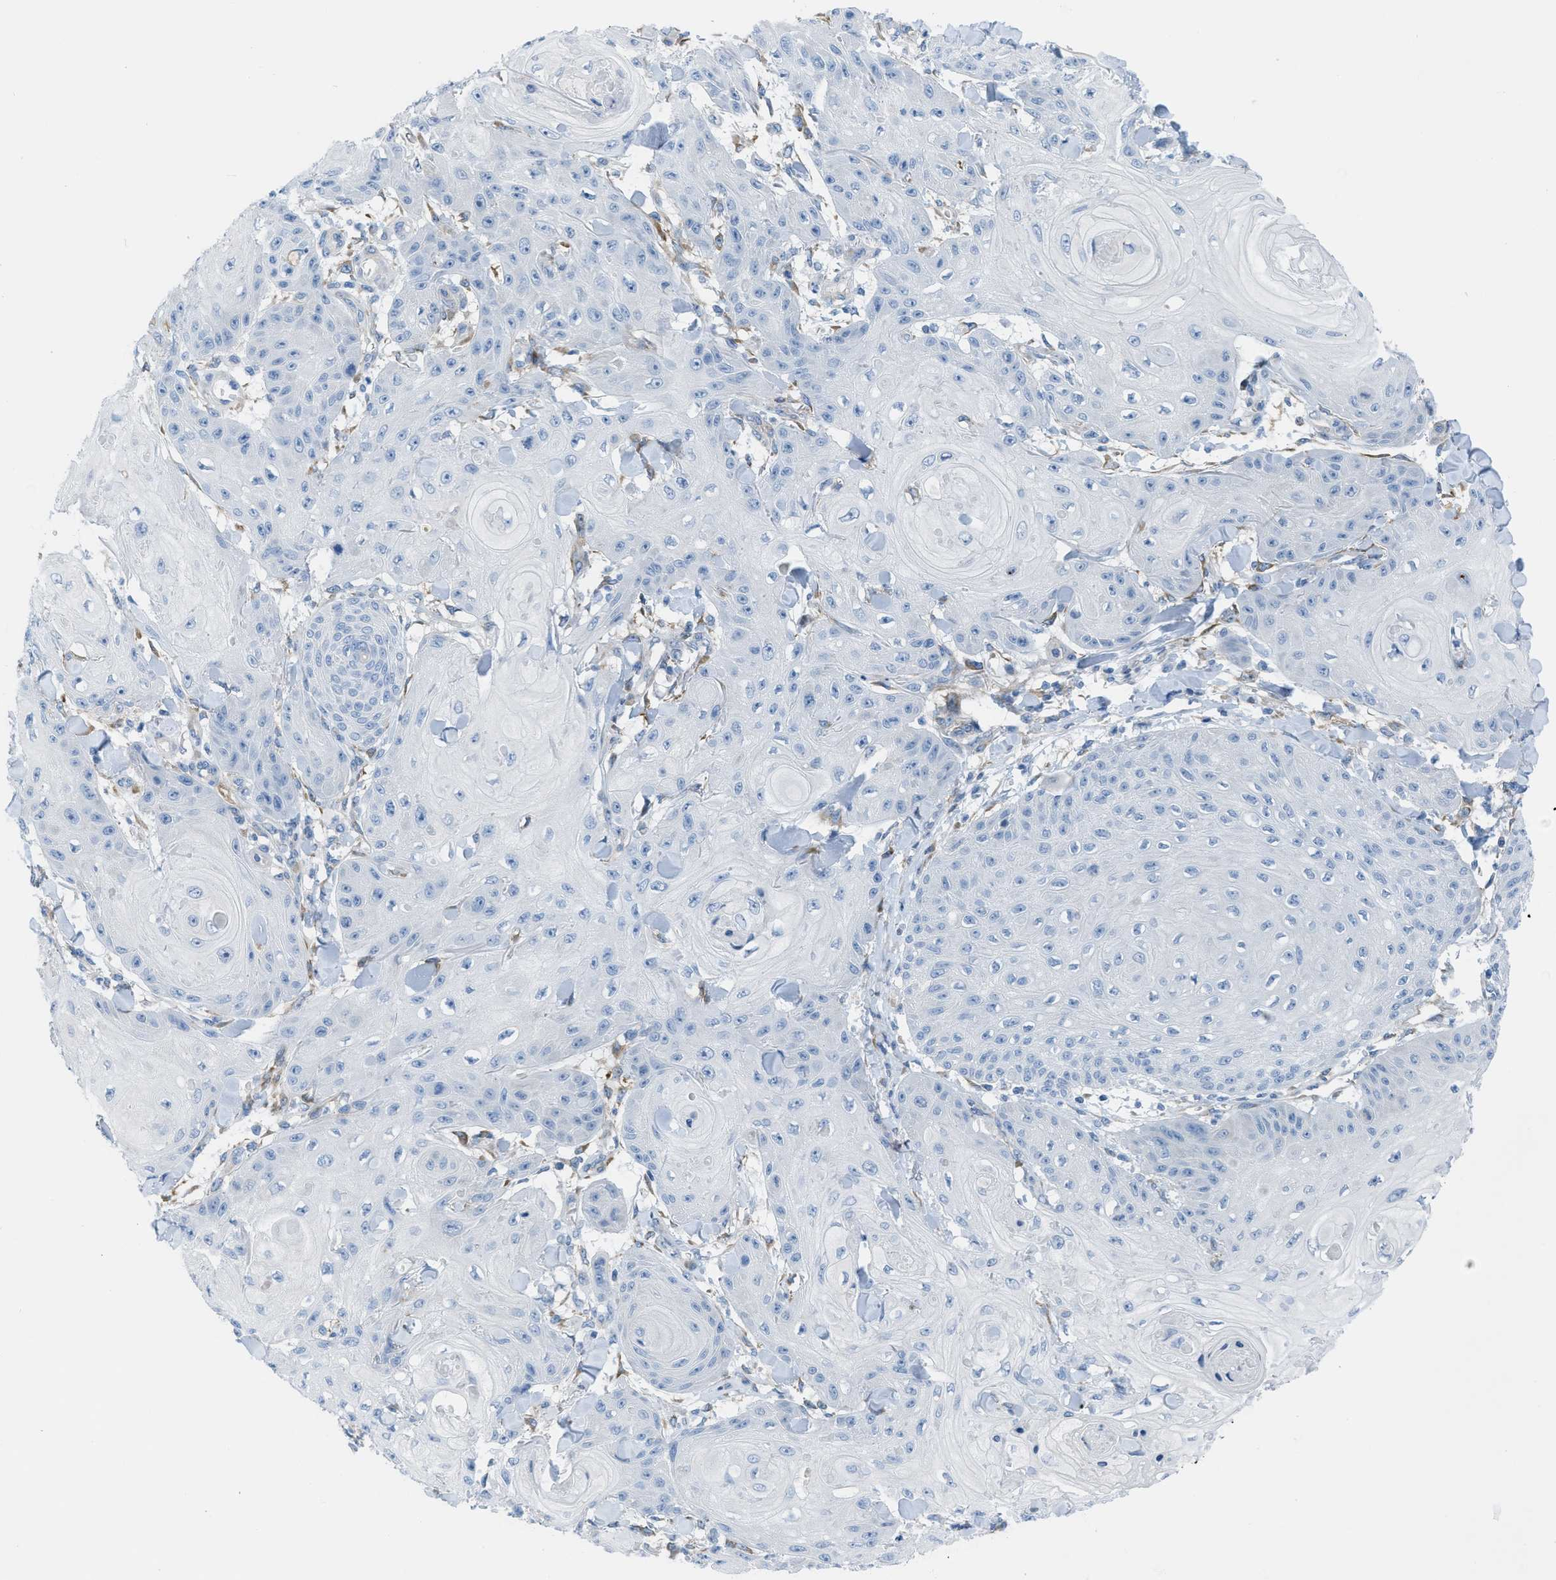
{"staining": {"intensity": "negative", "quantity": "none", "location": "none"}, "tissue": "skin cancer", "cell_type": "Tumor cells", "image_type": "cancer", "snomed": [{"axis": "morphology", "description": "Squamous cell carcinoma, NOS"}, {"axis": "topography", "description": "Skin"}], "caption": "There is no significant staining in tumor cells of skin squamous cell carcinoma.", "gene": "ASGR1", "patient": {"sex": "male", "age": 74}}